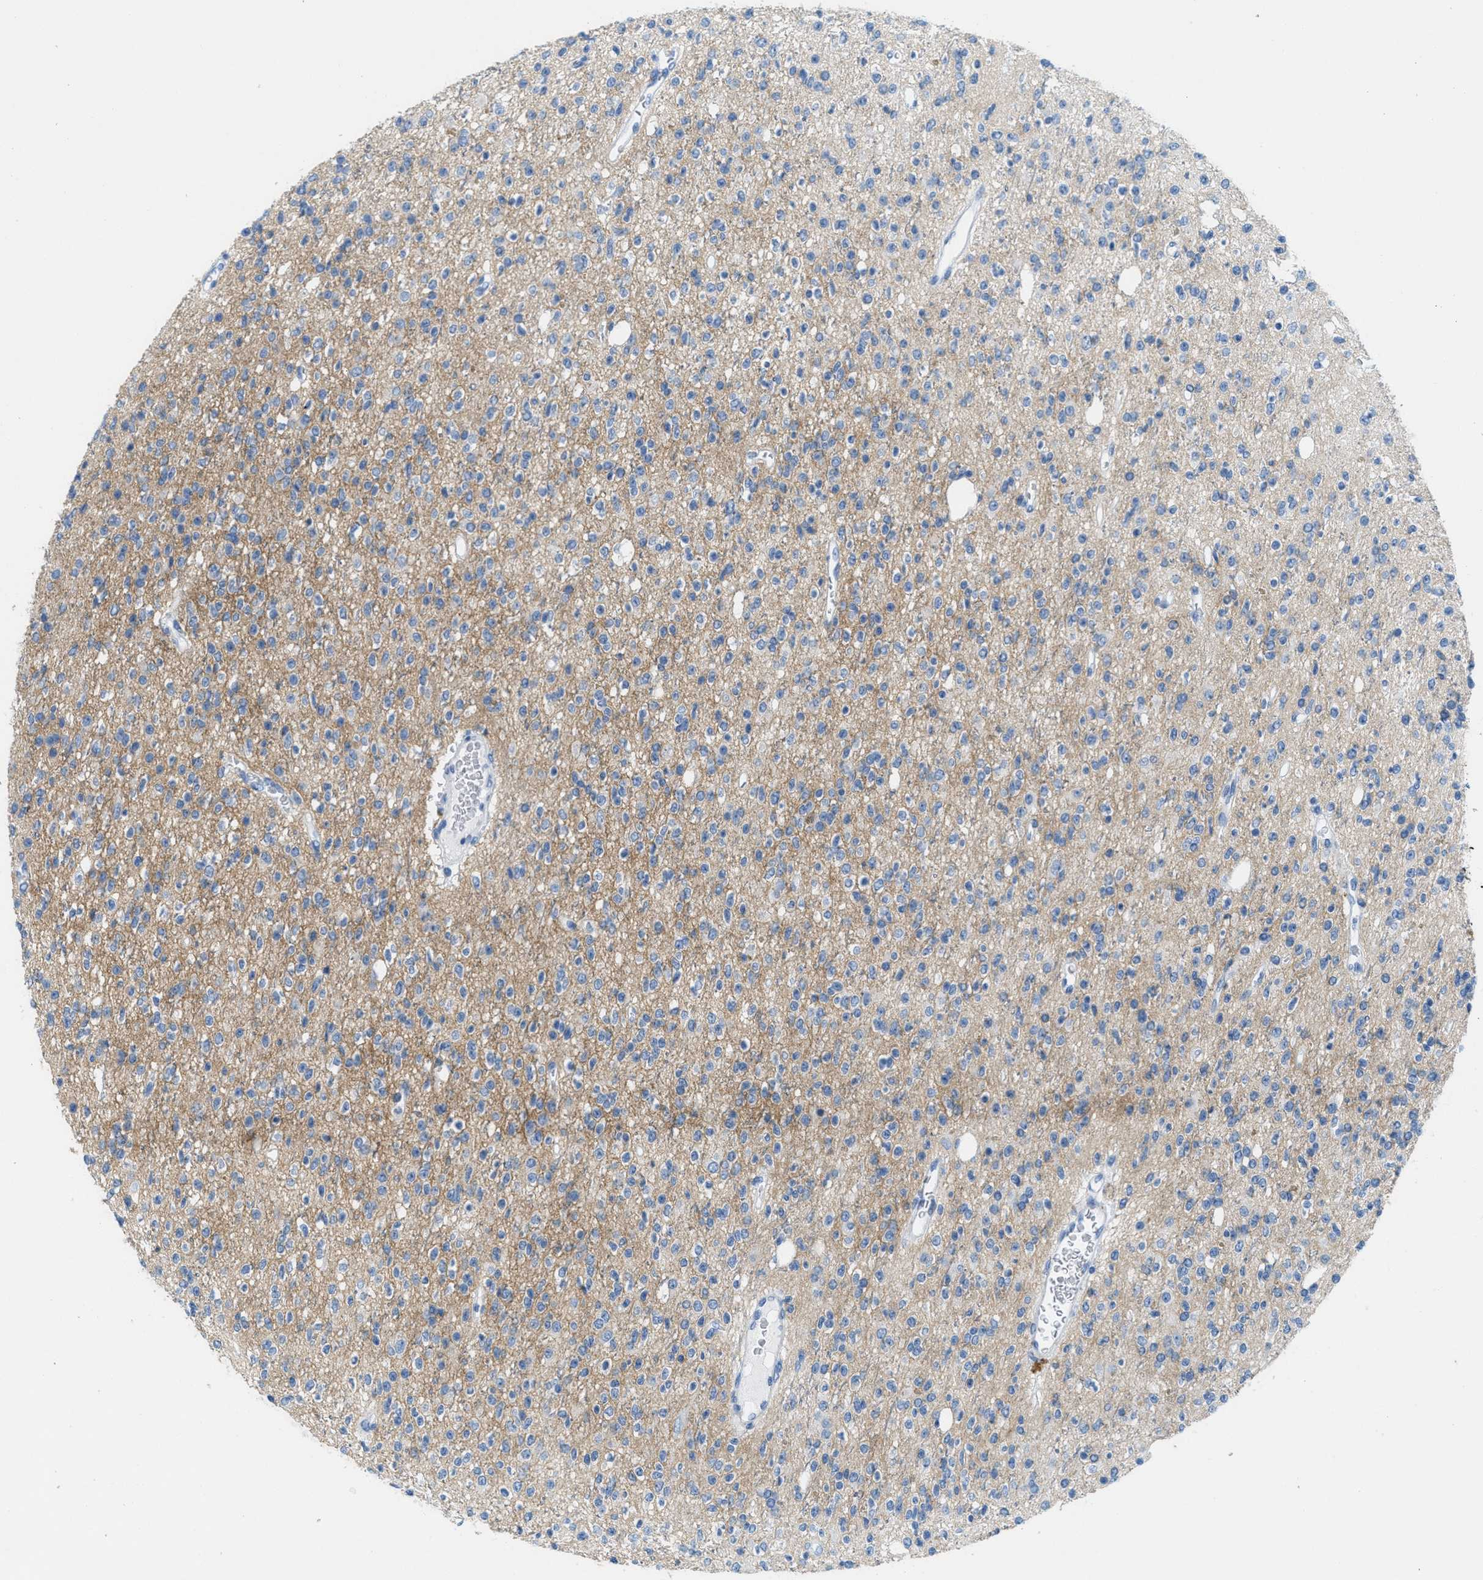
{"staining": {"intensity": "moderate", "quantity": "25%-75%", "location": "cytoplasmic/membranous"}, "tissue": "glioma", "cell_type": "Tumor cells", "image_type": "cancer", "snomed": [{"axis": "morphology", "description": "Glioma, malignant, High grade"}, {"axis": "topography", "description": "pancreas cauda"}], "caption": "Immunohistochemical staining of glioma displays medium levels of moderate cytoplasmic/membranous protein expression in approximately 25%-75% of tumor cells.", "gene": "GPM6A", "patient": {"sex": "male", "age": 60}}